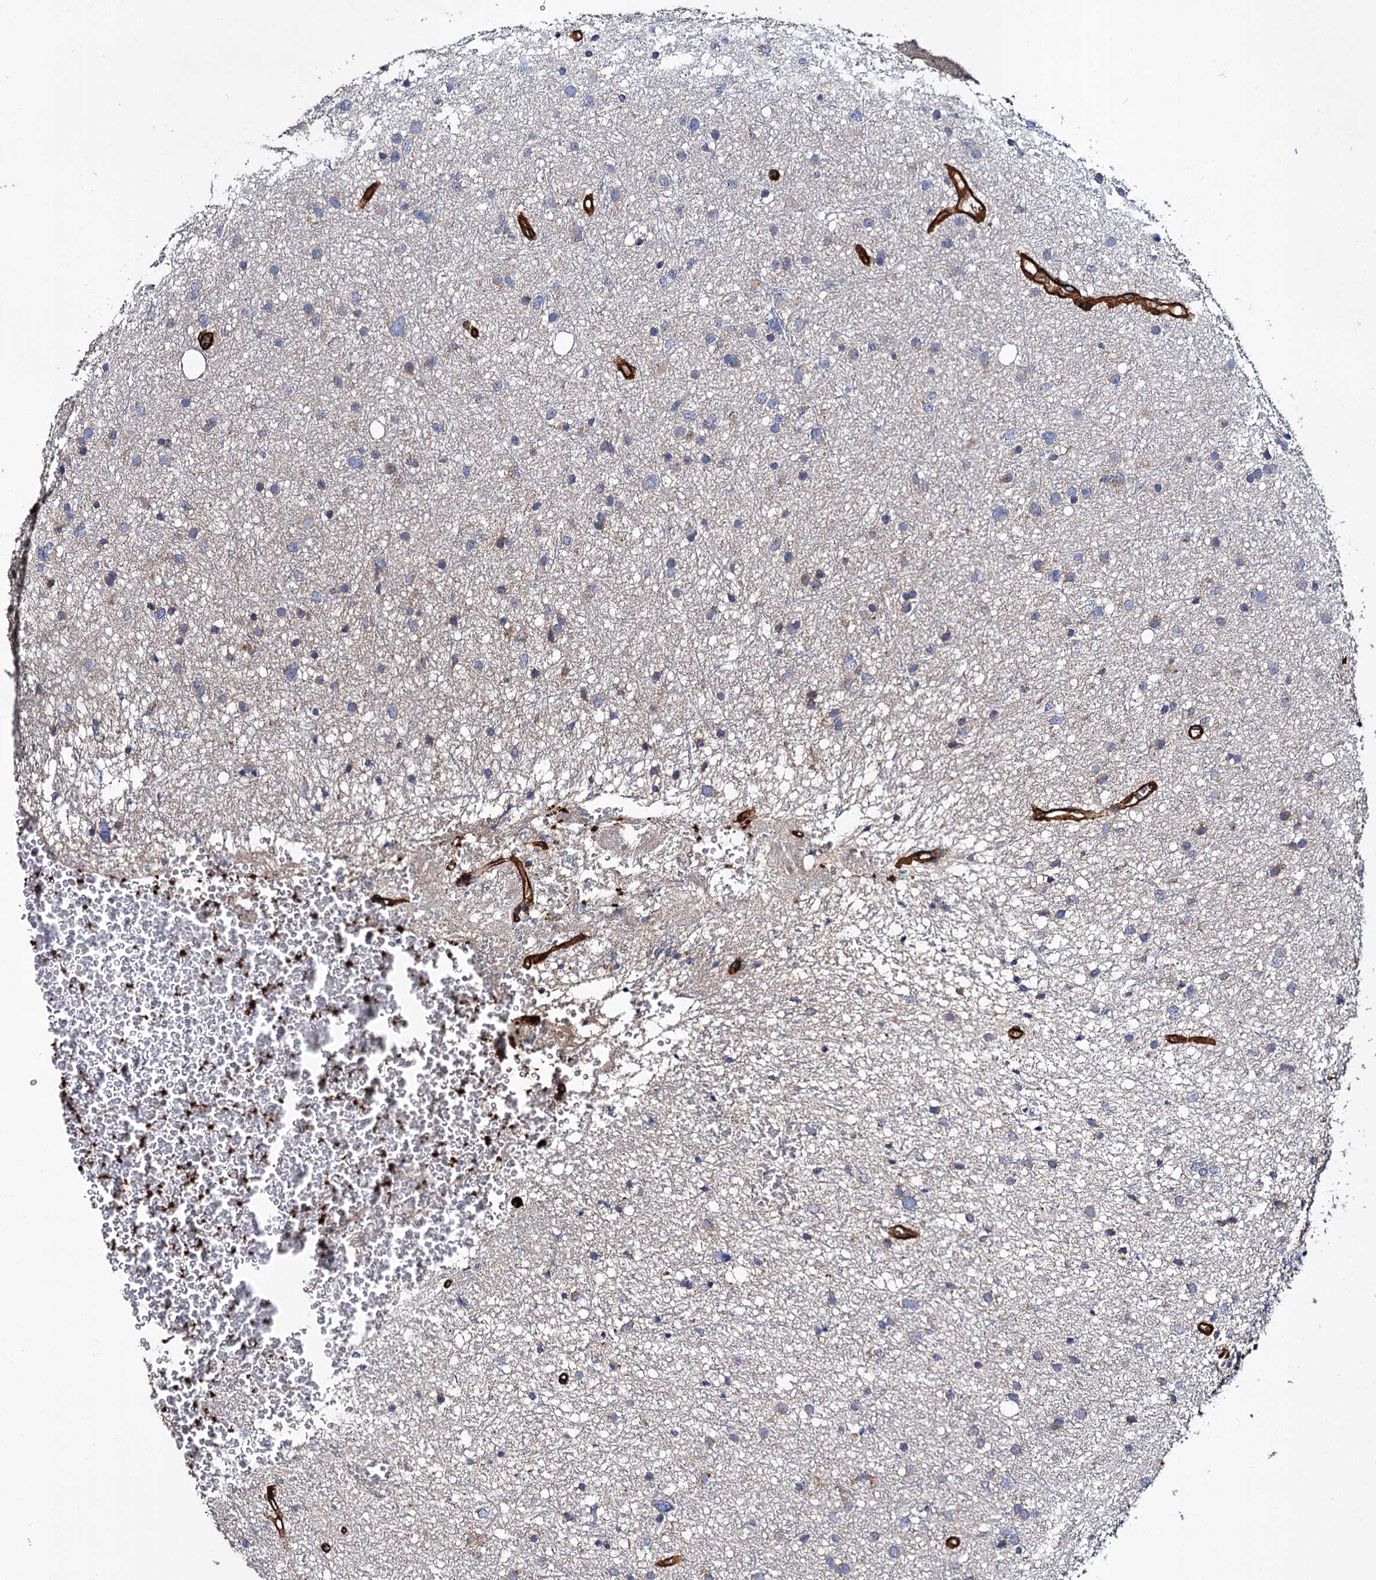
{"staining": {"intensity": "negative", "quantity": "none", "location": "none"}, "tissue": "glioma", "cell_type": "Tumor cells", "image_type": "cancer", "snomed": [{"axis": "morphology", "description": "Glioma, malignant, Low grade"}, {"axis": "topography", "description": "Cerebral cortex"}], "caption": "This is a photomicrograph of immunohistochemistry staining of glioma, which shows no expression in tumor cells. (Brightfield microscopy of DAB (3,3'-diaminobenzidine) immunohistochemistry at high magnification).", "gene": "CACNA1C", "patient": {"sex": "female", "age": 39}}